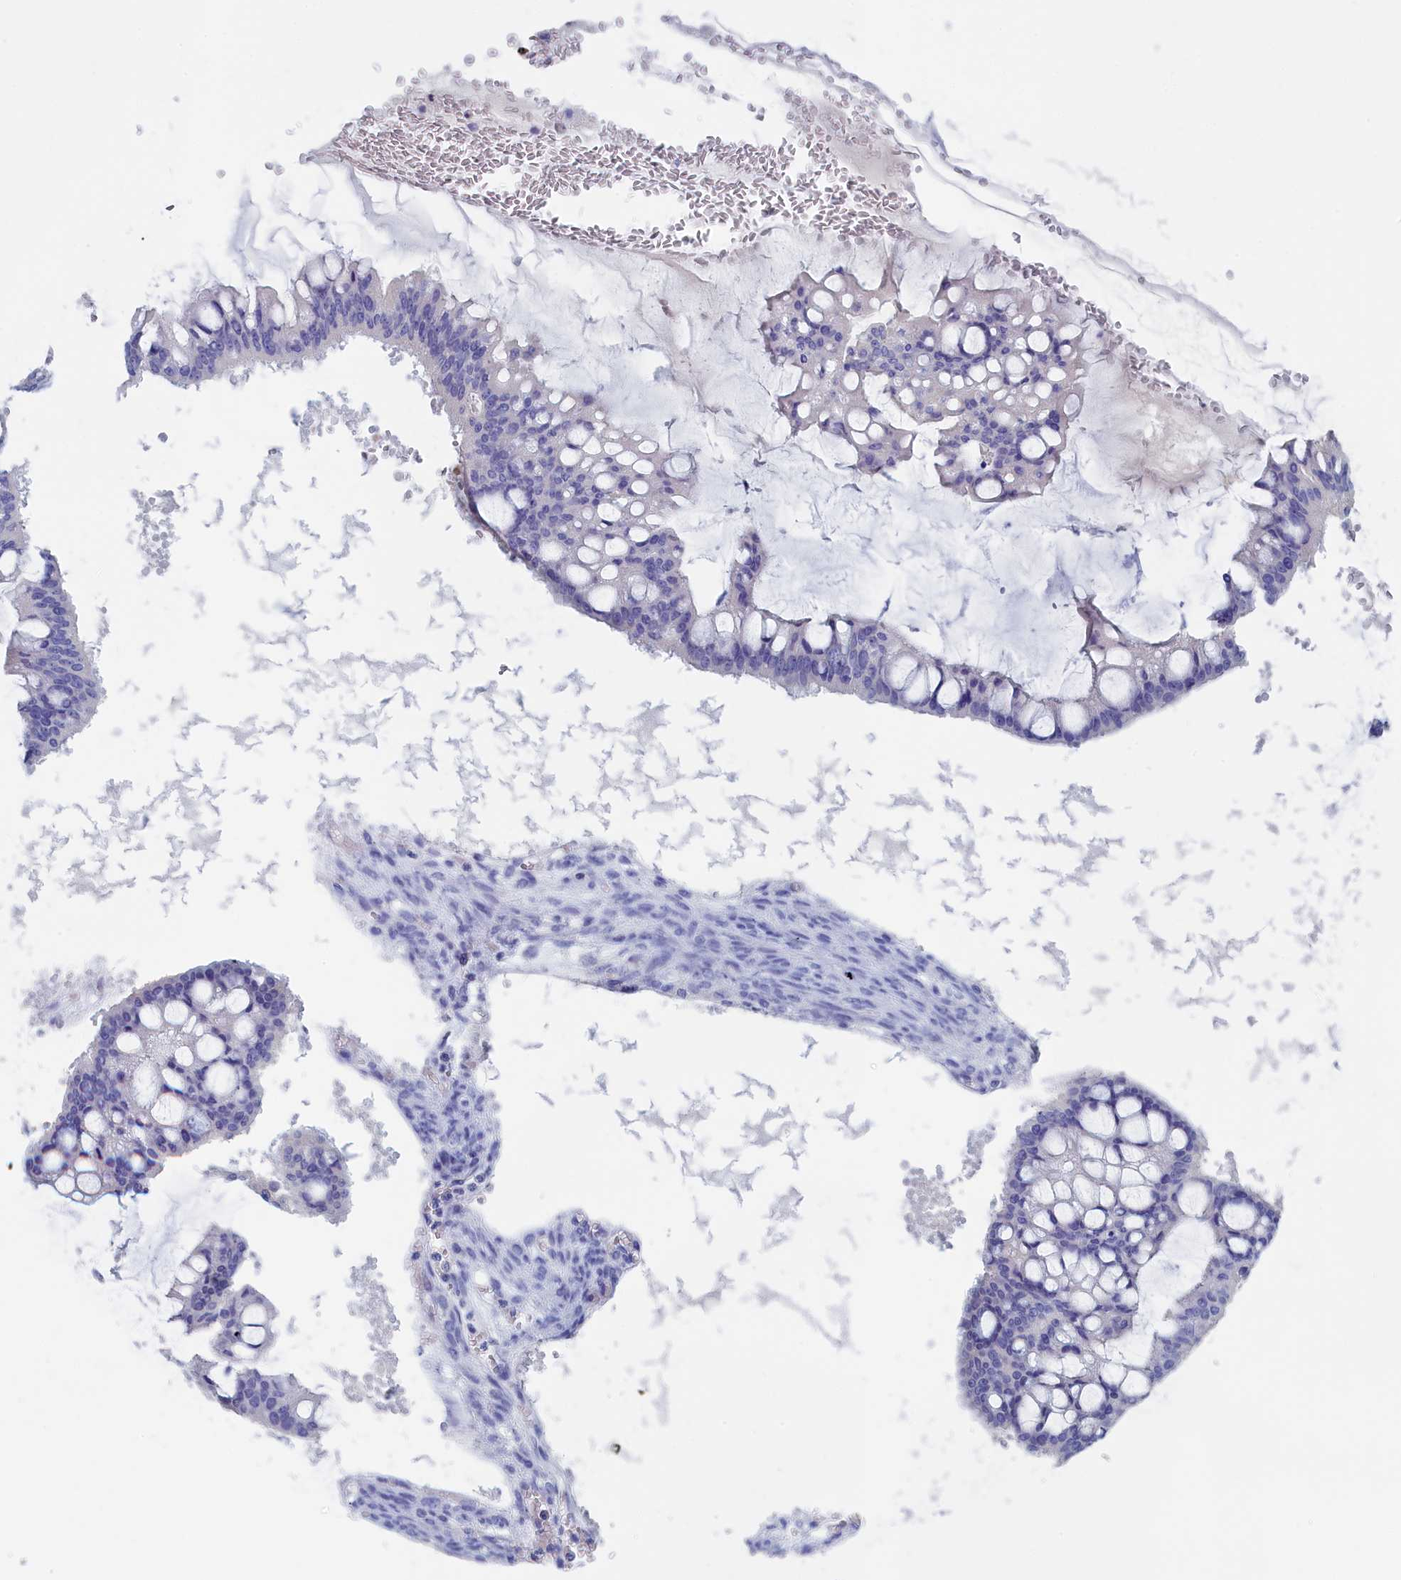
{"staining": {"intensity": "negative", "quantity": "none", "location": "none"}, "tissue": "ovarian cancer", "cell_type": "Tumor cells", "image_type": "cancer", "snomed": [{"axis": "morphology", "description": "Cystadenocarcinoma, mucinous, NOS"}, {"axis": "topography", "description": "Ovary"}], "caption": "Immunohistochemistry (IHC) micrograph of neoplastic tissue: human mucinous cystadenocarcinoma (ovarian) stained with DAB reveals no significant protein expression in tumor cells.", "gene": "ANKRD2", "patient": {"sex": "female", "age": 73}}